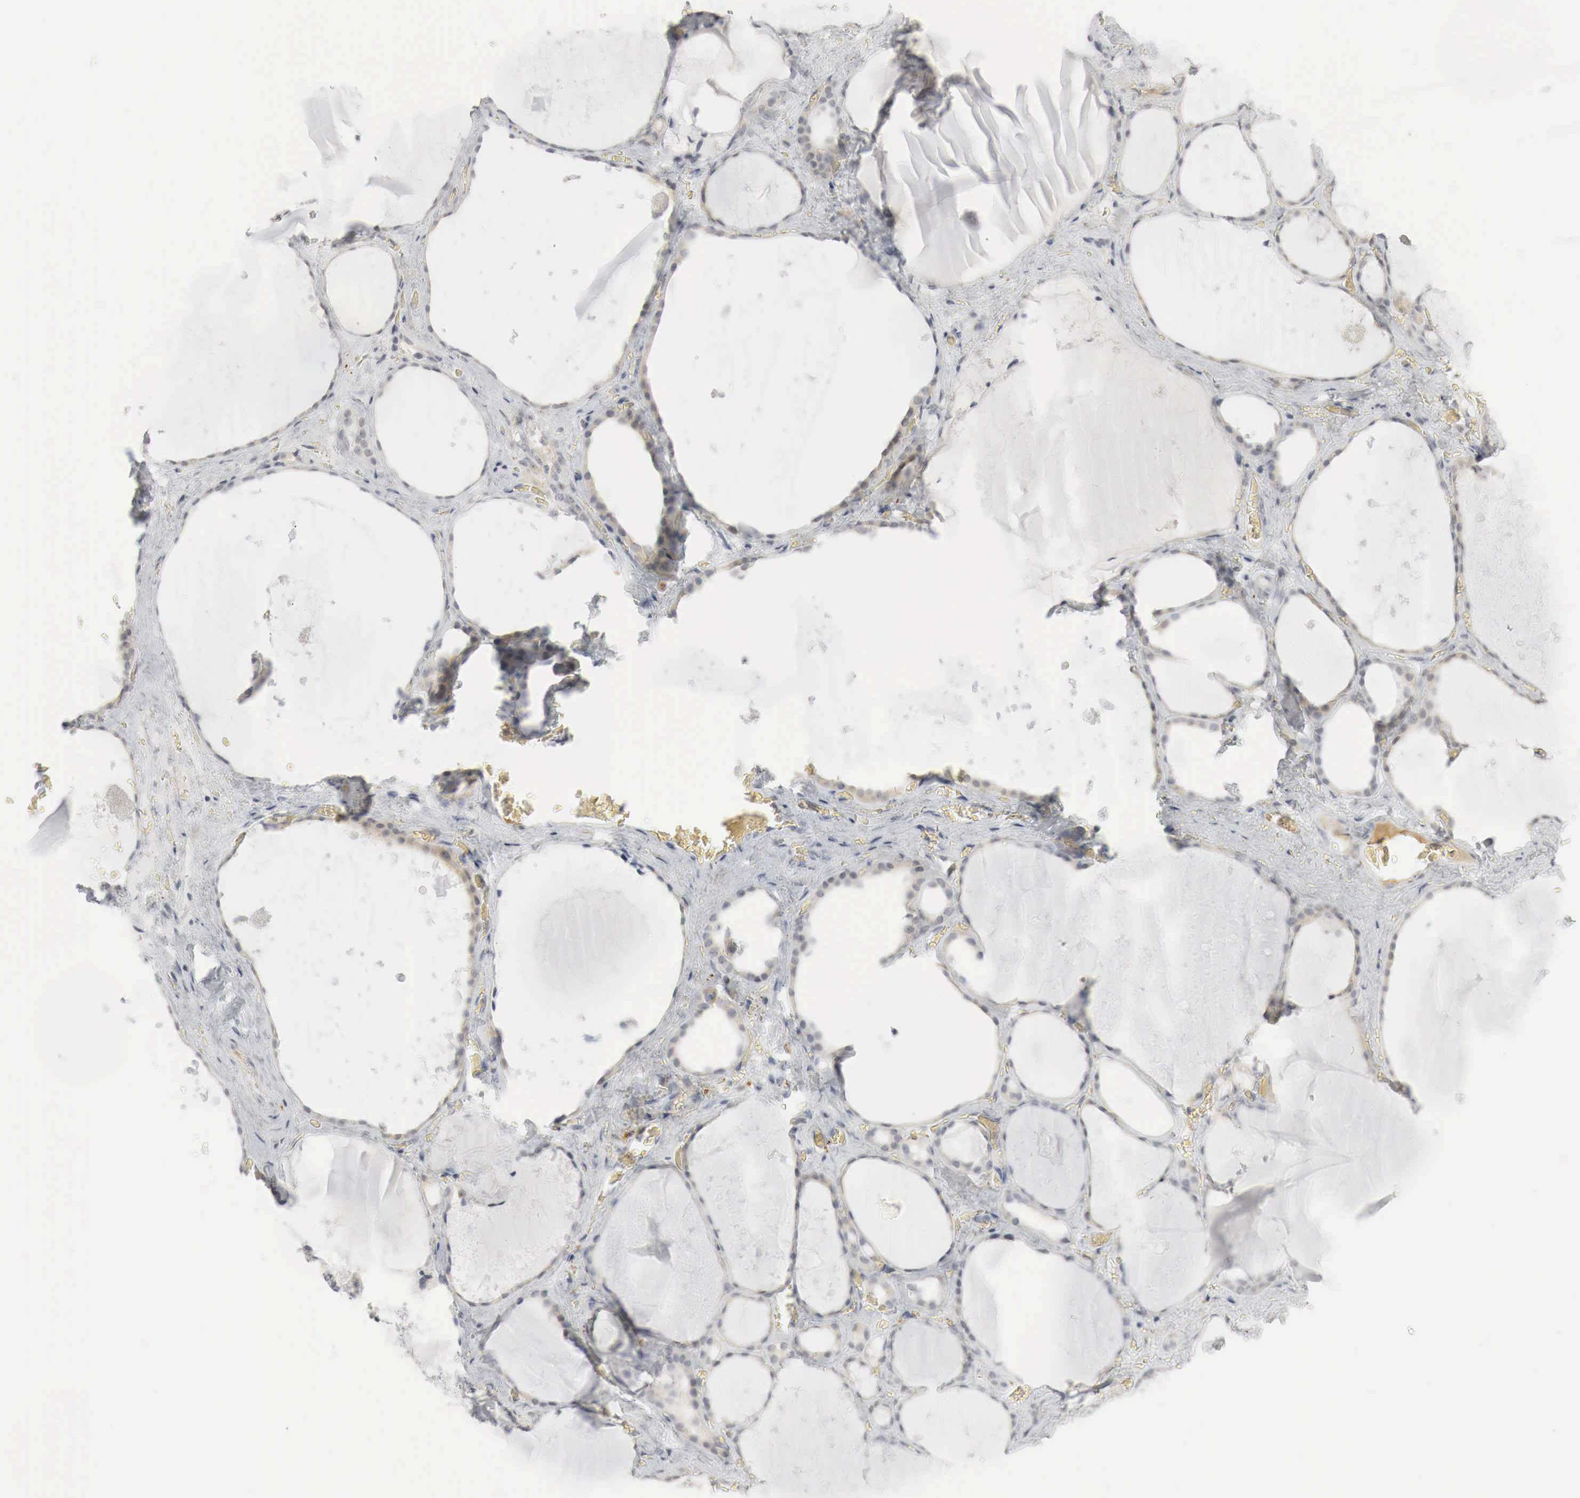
{"staining": {"intensity": "weak", "quantity": "<25%", "location": "cytoplasmic/membranous,nuclear"}, "tissue": "thyroid gland", "cell_type": "Glandular cells", "image_type": "normal", "snomed": [{"axis": "morphology", "description": "Normal tissue, NOS"}, {"axis": "topography", "description": "Thyroid gland"}], "caption": "The immunohistochemistry histopathology image has no significant staining in glandular cells of thyroid gland. The staining is performed using DAB brown chromogen with nuclei counter-stained in using hematoxylin.", "gene": "MYC", "patient": {"sex": "male", "age": 76}}